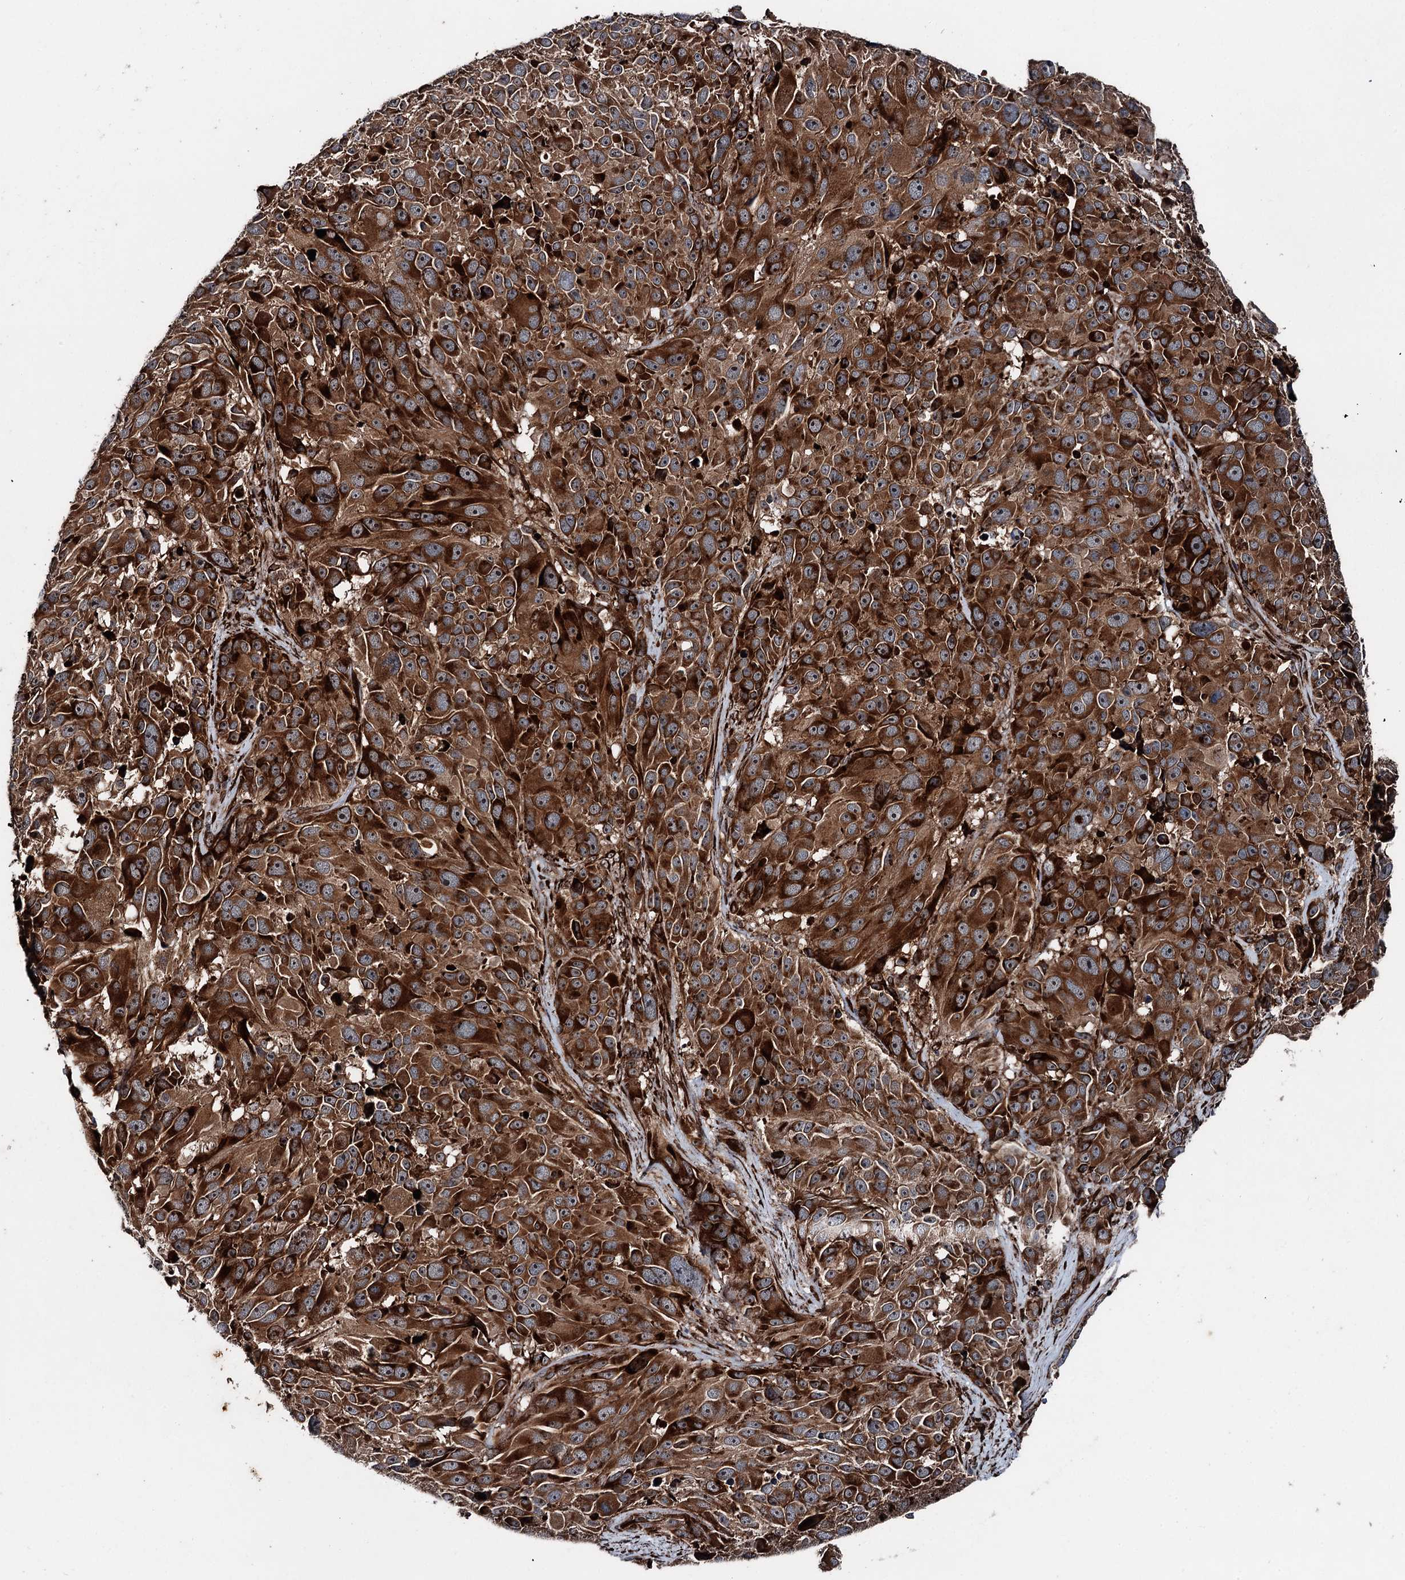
{"staining": {"intensity": "strong", "quantity": ">75%", "location": "cytoplasmic/membranous,nuclear"}, "tissue": "melanoma", "cell_type": "Tumor cells", "image_type": "cancer", "snomed": [{"axis": "morphology", "description": "Malignant melanoma, NOS"}, {"axis": "topography", "description": "Skin"}], "caption": "Tumor cells show high levels of strong cytoplasmic/membranous and nuclear expression in approximately >75% of cells in human malignant melanoma.", "gene": "DDIAS", "patient": {"sex": "male", "age": 84}}